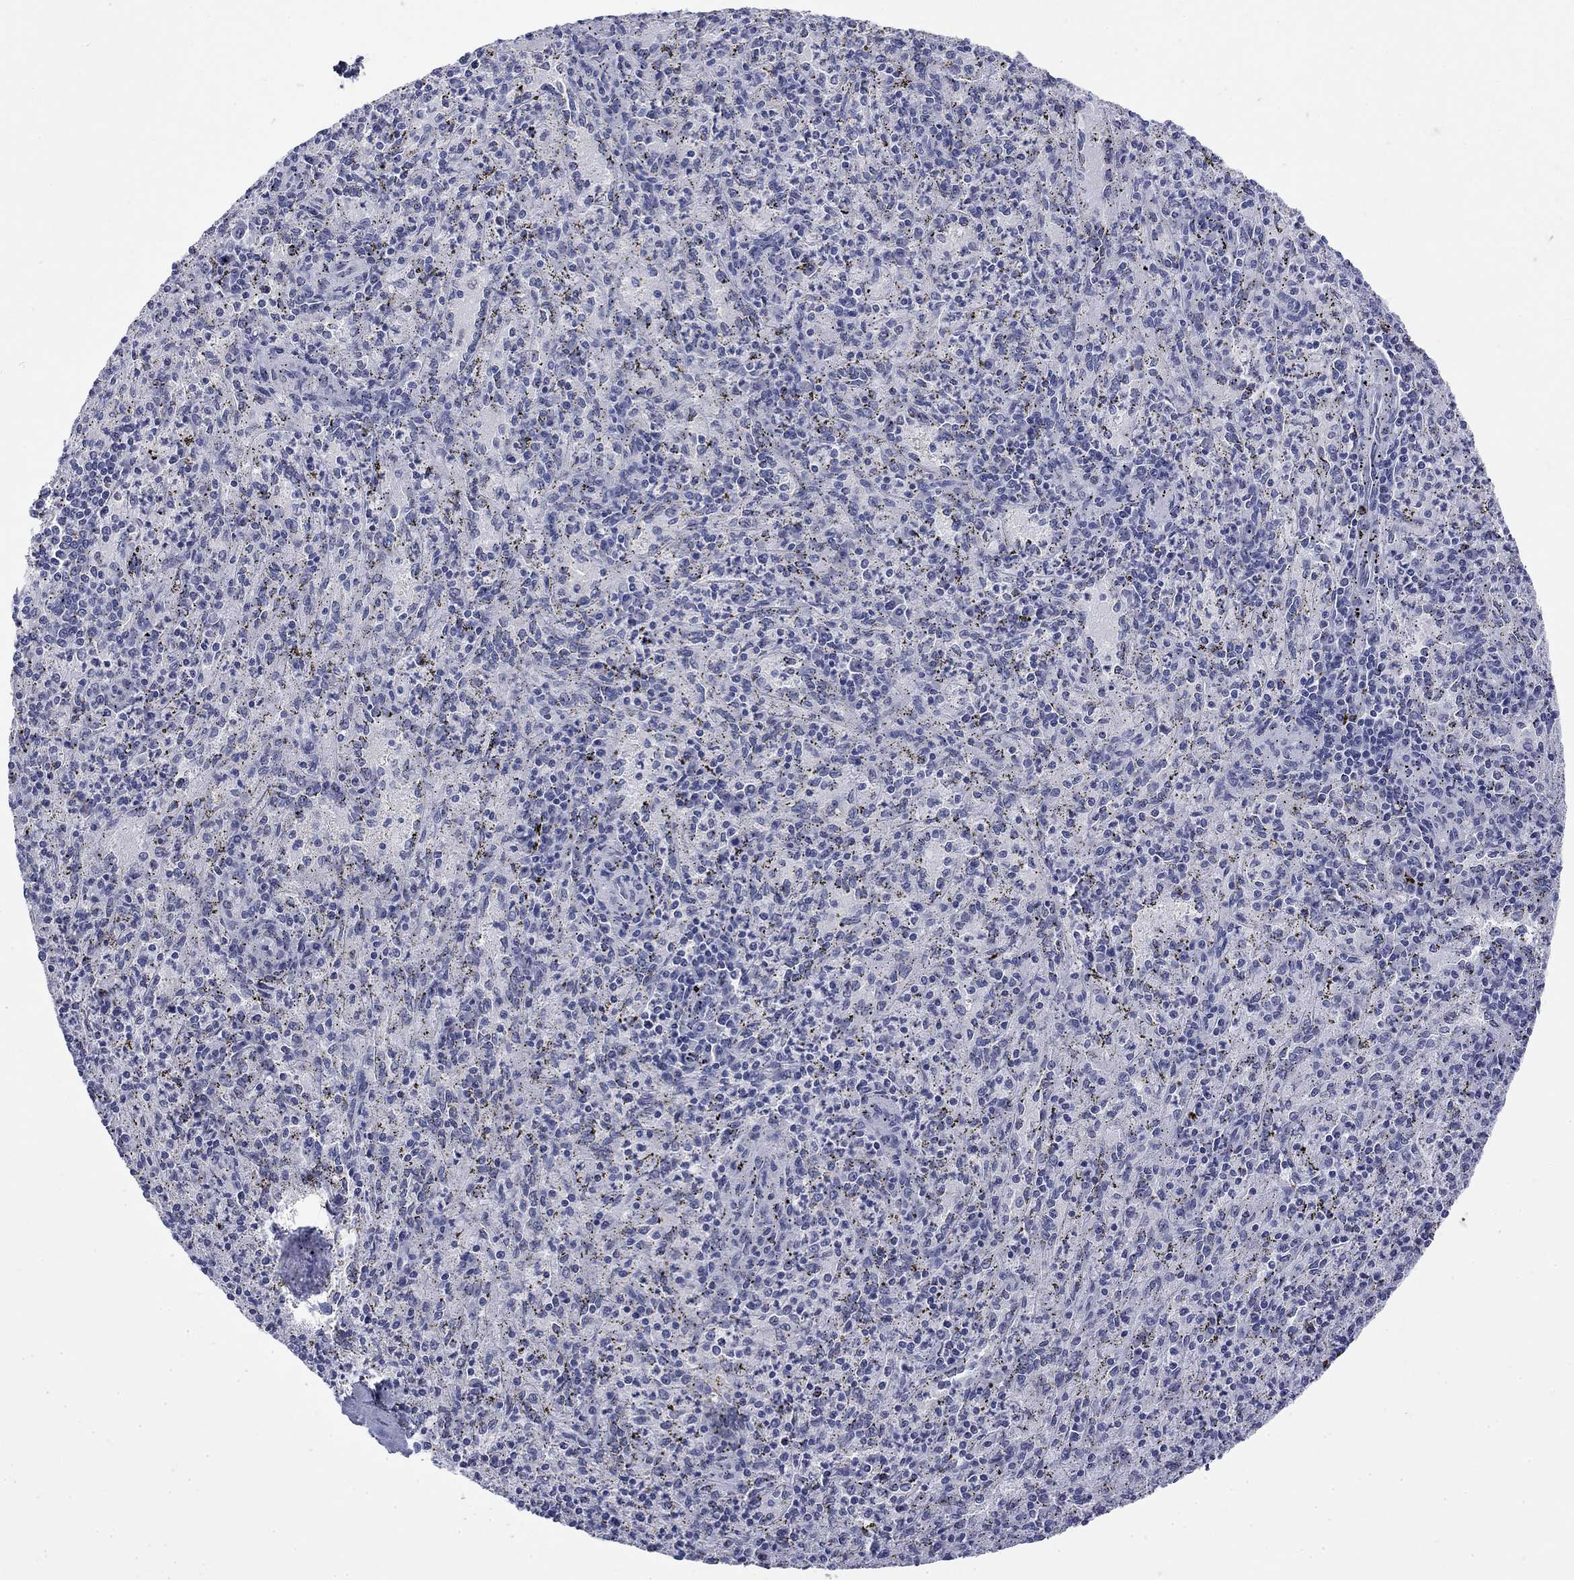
{"staining": {"intensity": "negative", "quantity": "none", "location": "none"}, "tissue": "spleen", "cell_type": "Cells in red pulp", "image_type": "normal", "snomed": [{"axis": "morphology", "description": "Normal tissue, NOS"}, {"axis": "topography", "description": "Spleen"}], "caption": "Cells in red pulp show no significant protein positivity in normal spleen.", "gene": "ECEL1", "patient": {"sex": "male", "age": 60}}